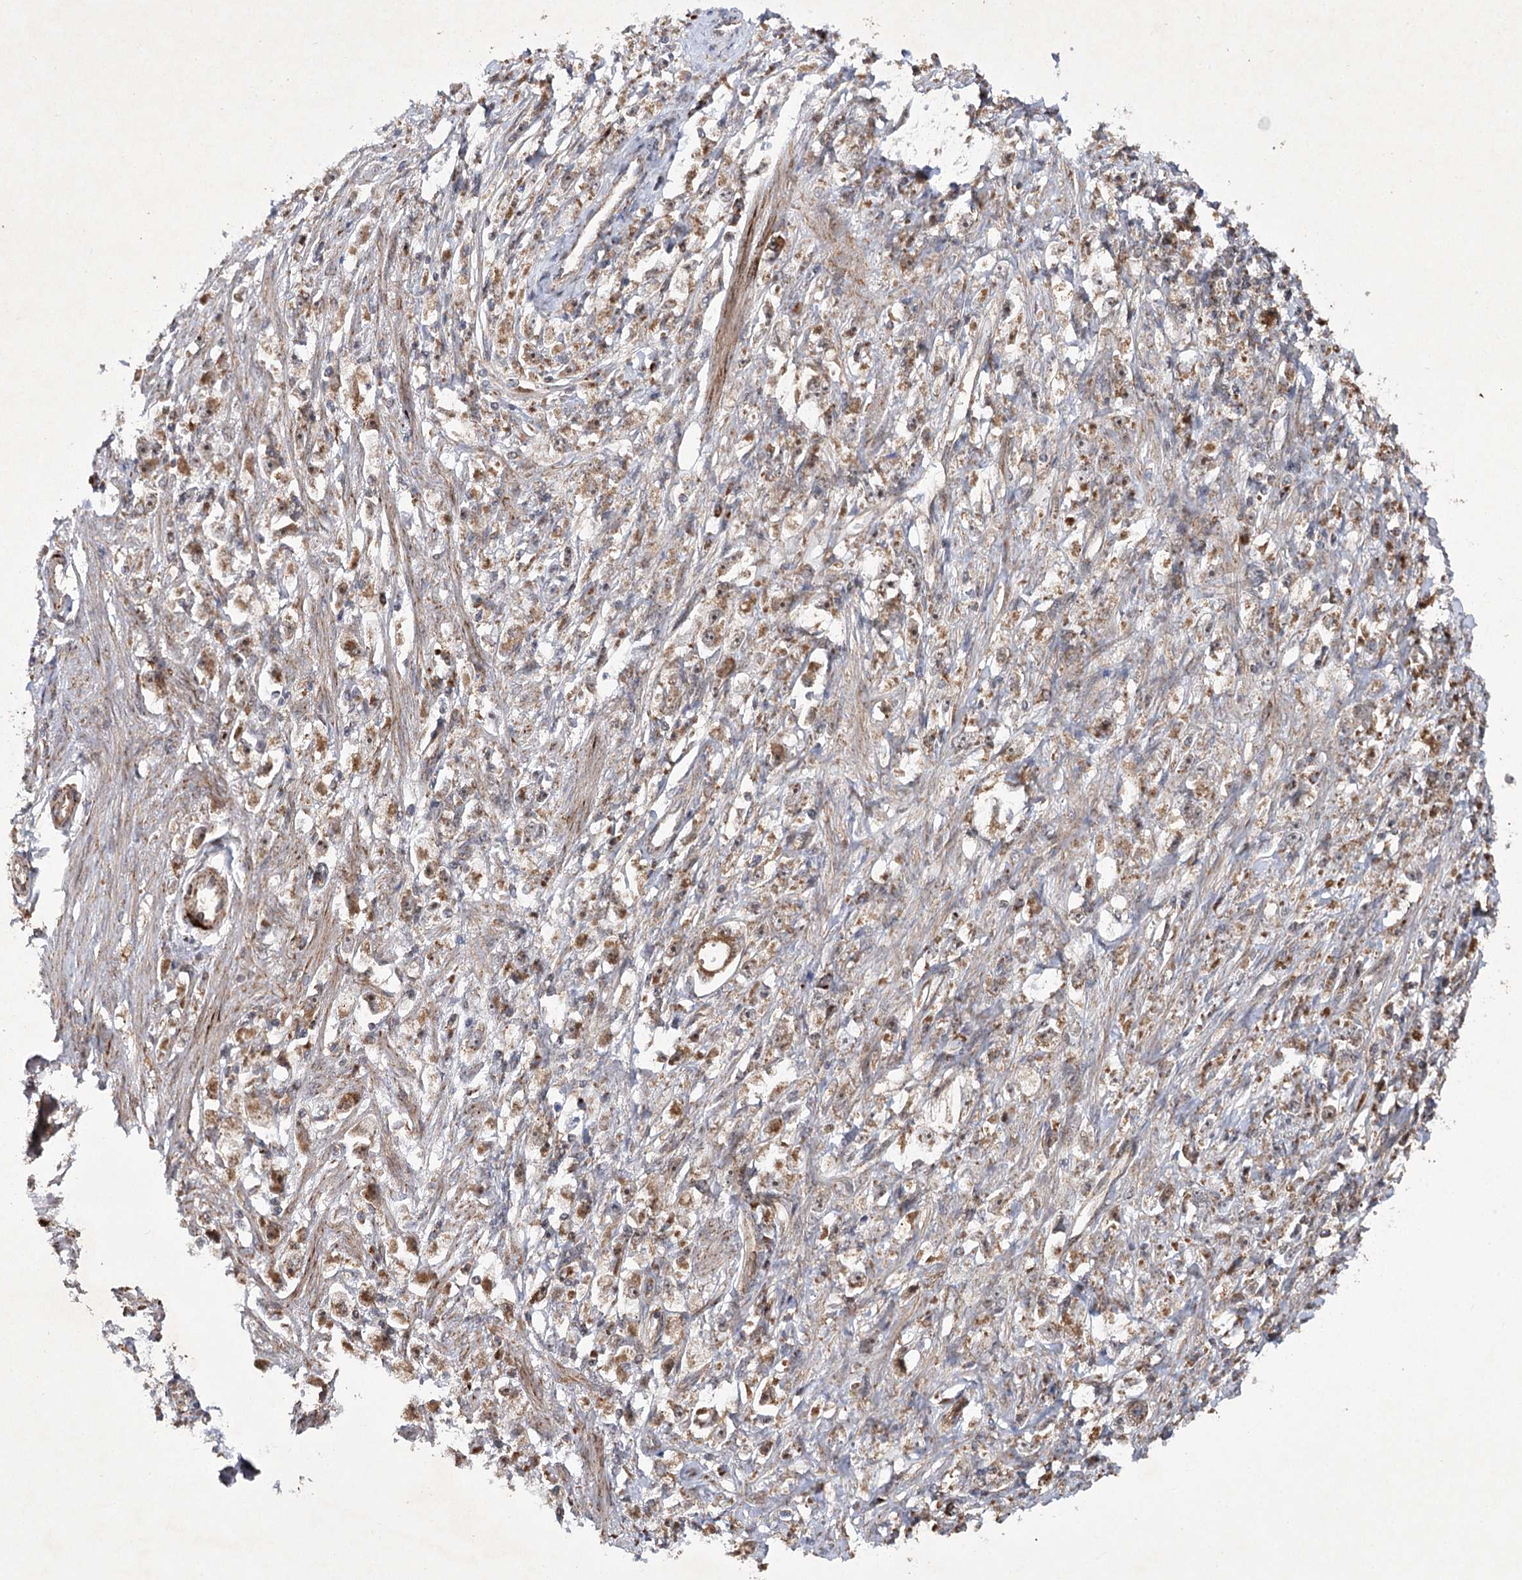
{"staining": {"intensity": "moderate", "quantity": "25%-75%", "location": "cytoplasmic/membranous"}, "tissue": "stomach cancer", "cell_type": "Tumor cells", "image_type": "cancer", "snomed": [{"axis": "morphology", "description": "Adenocarcinoma, NOS"}, {"axis": "topography", "description": "Stomach"}], "caption": "Adenocarcinoma (stomach) tissue shows moderate cytoplasmic/membranous positivity in approximately 25%-75% of tumor cells, visualized by immunohistochemistry. The protein of interest is stained brown, and the nuclei are stained in blue (DAB IHC with brightfield microscopy, high magnification).", "gene": "SCRN3", "patient": {"sex": "female", "age": 59}}